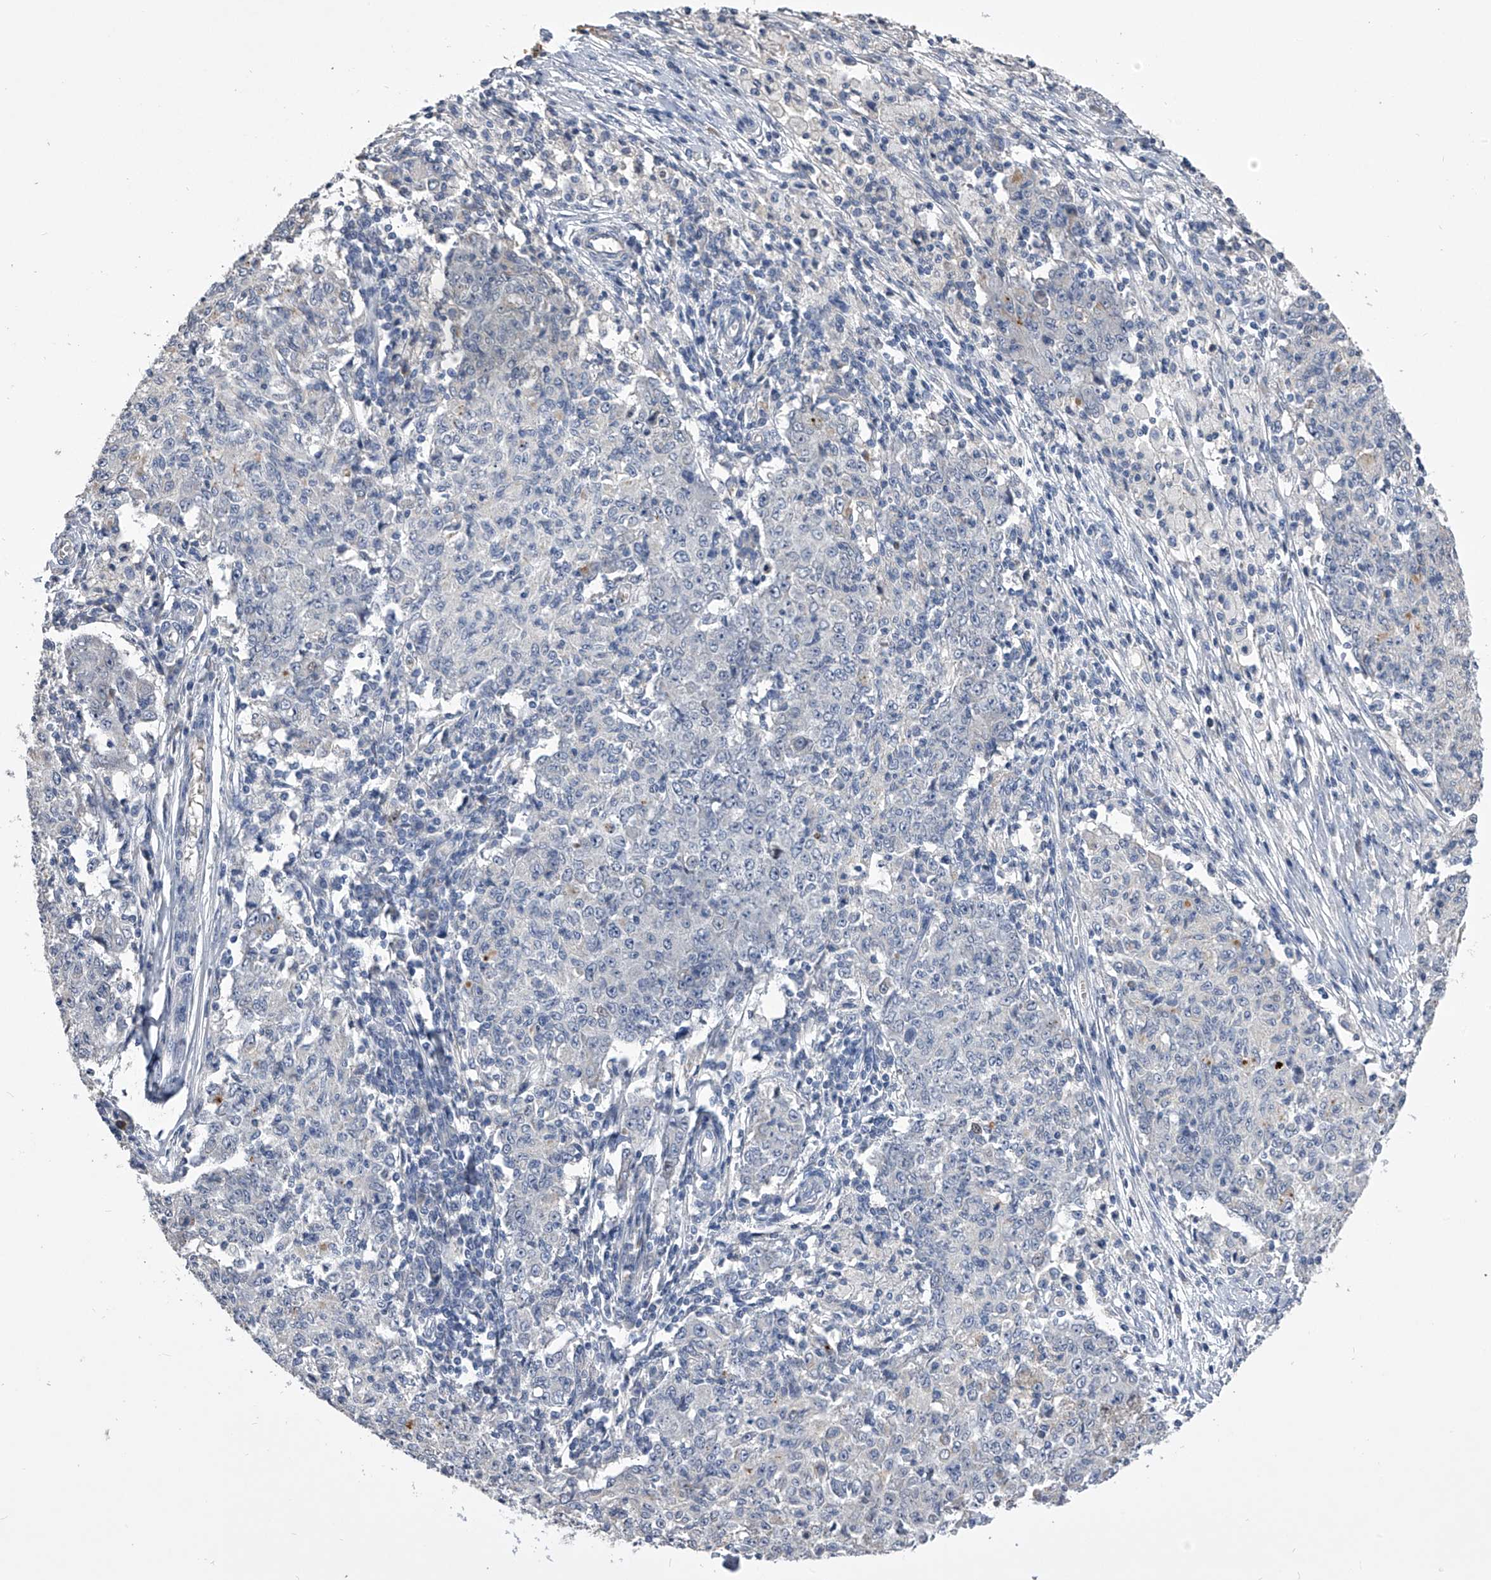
{"staining": {"intensity": "negative", "quantity": "none", "location": "none"}, "tissue": "ovarian cancer", "cell_type": "Tumor cells", "image_type": "cancer", "snomed": [{"axis": "morphology", "description": "Carcinoma, endometroid"}, {"axis": "topography", "description": "Ovary"}], "caption": "Immunohistochemistry (IHC) histopathology image of neoplastic tissue: endometroid carcinoma (ovarian) stained with DAB (3,3'-diaminobenzidine) shows no significant protein staining in tumor cells.", "gene": "MDN1", "patient": {"sex": "female", "age": 42}}